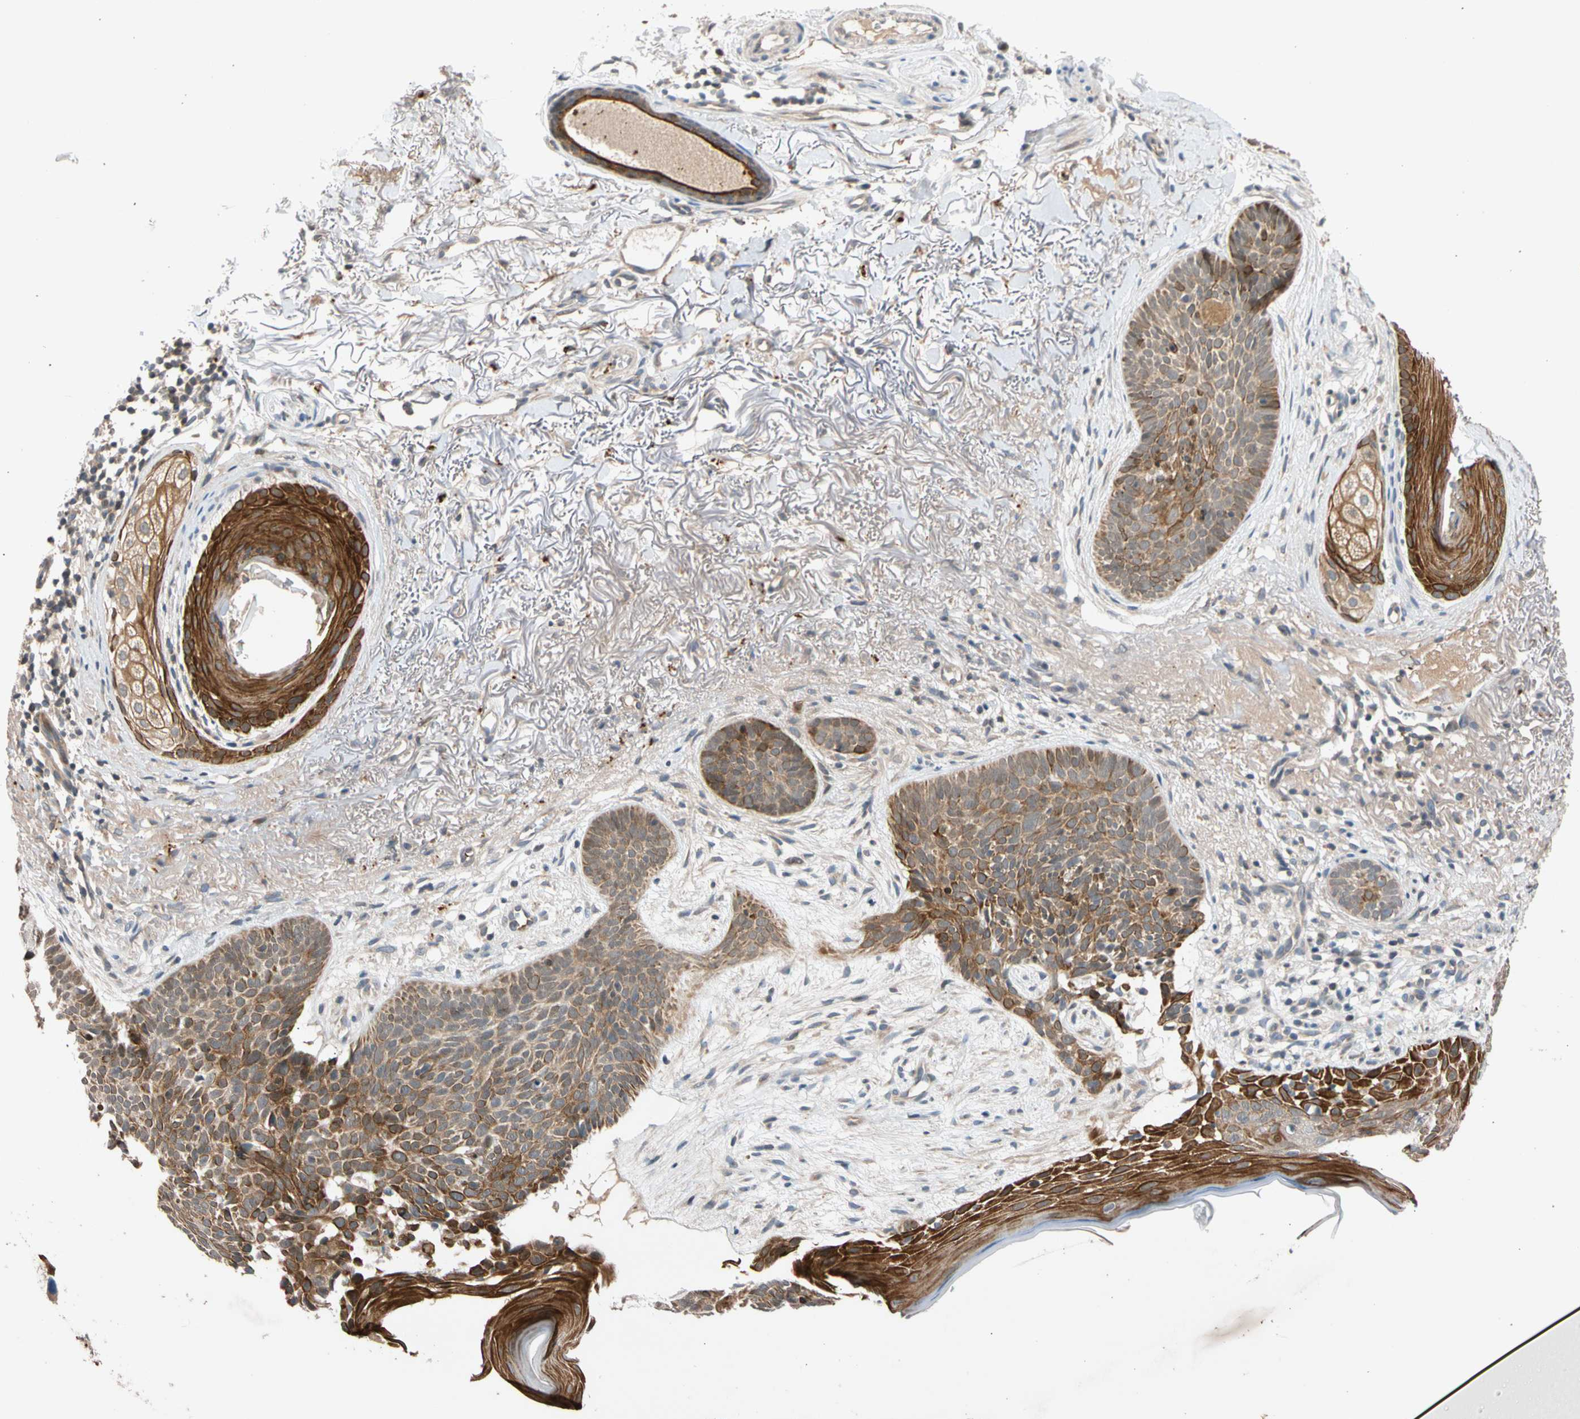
{"staining": {"intensity": "moderate", "quantity": ">75%", "location": "cytoplasmic/membranous"}, "tissue": "skin cancer", "cell_type": "Tumor cells", "image_type": "cancer", "snomed": [{"axis": "morphology", "description": "Normal tissue, NOS"}, {"axis": "morphology", "description": "Basal cell carcinoma"}, {"axis": "topography", "description": "Skin"}], "caption": "IHC image of skin basal cell carcinoma stained for a protein (brown), which demonstrates medium levels of moderate cytoplasmic/membranous staining in about >75% of tumor cells.", "gene": "CNST", "patient": {"sex": "female", "age": 70}}